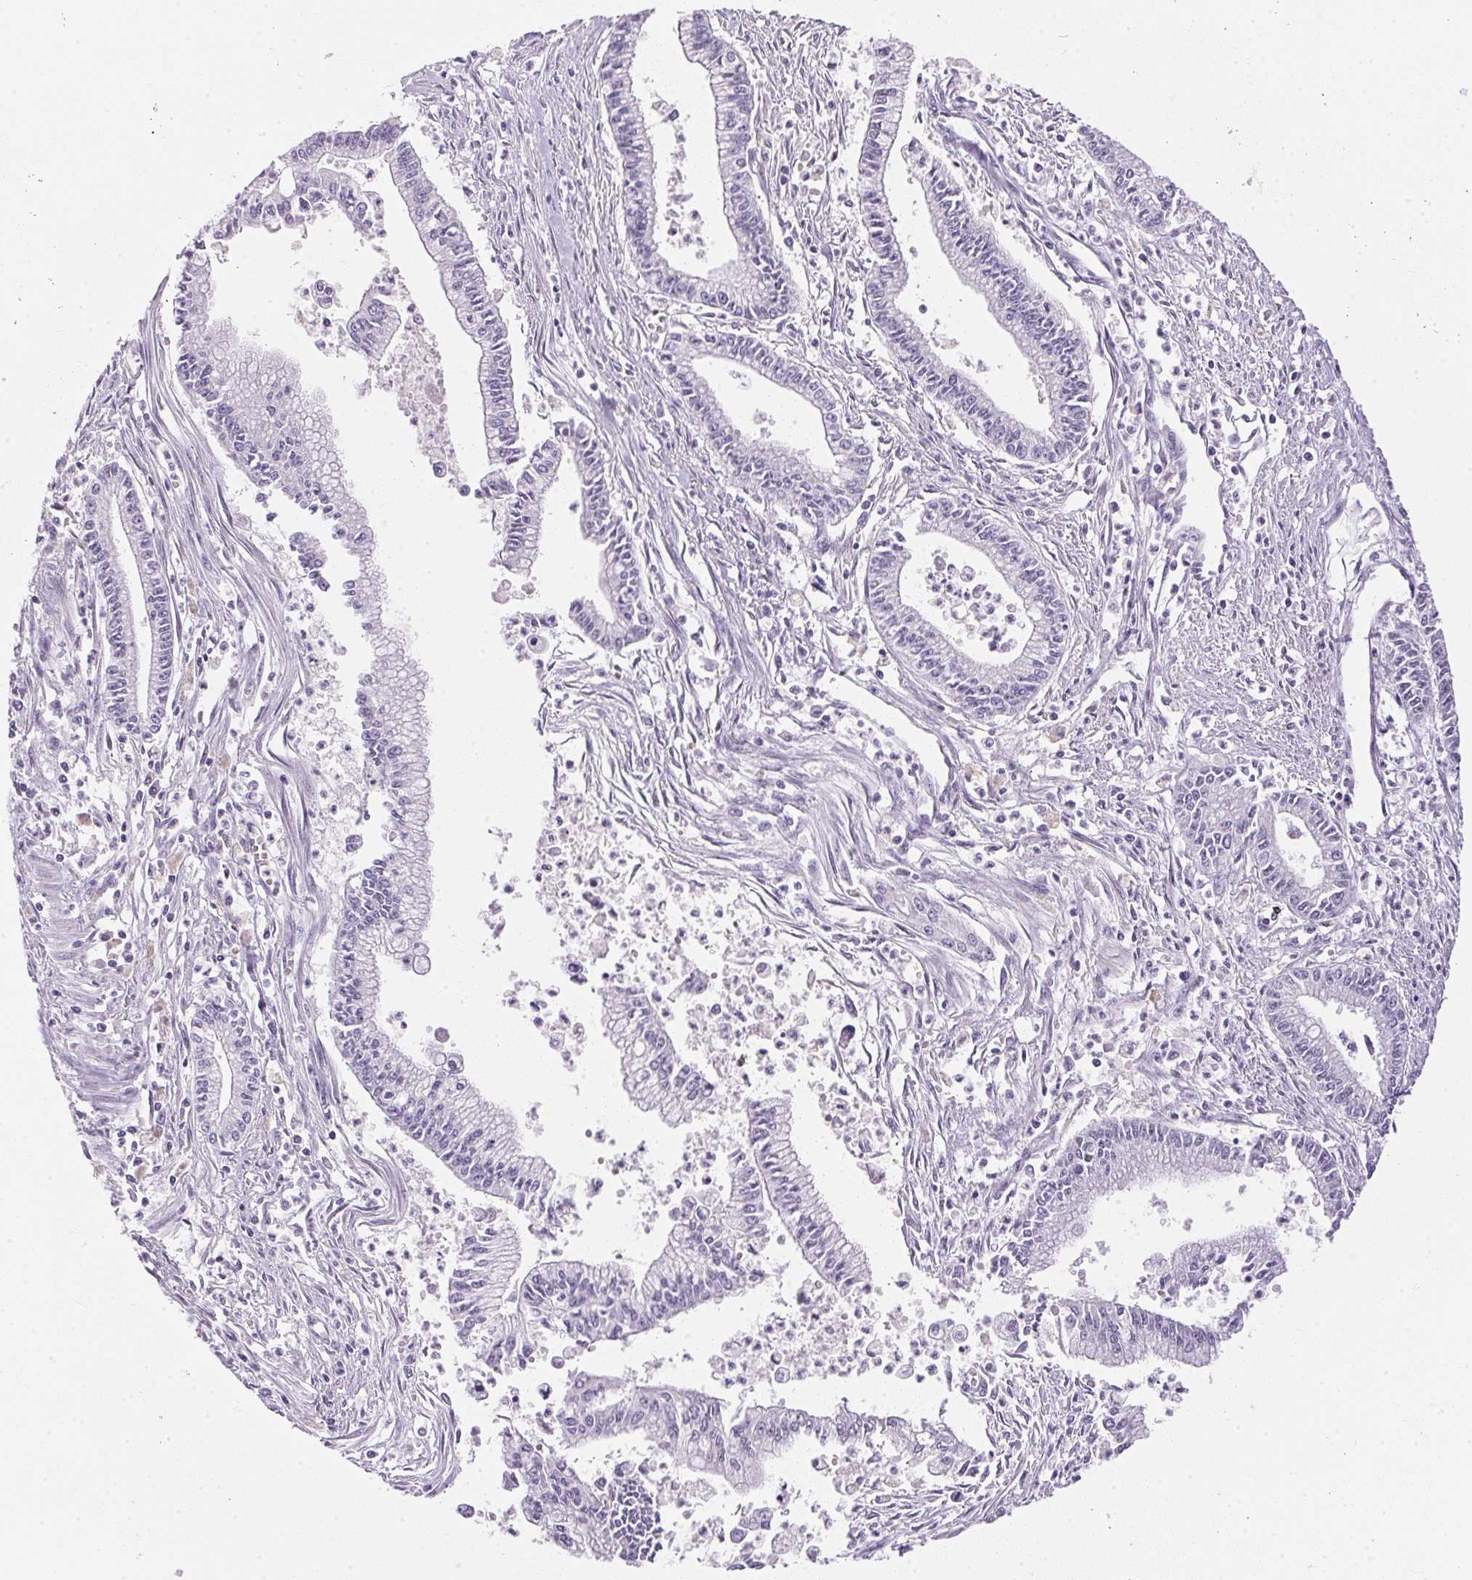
{"staining": {"intensity": "negative", "quantity": "none", "location": "none"}, "tissue": "pancreatic cancer", "cell_type": "Tumor cells", "image_type": "cancer", "snomed": [{"axis": "morphology", "description": "Adenocarcinoma, NOS"}, {"axis": "topography", "description": "Pancreas"}], "caption": "Immunohistochemical staining of pancreatic cancer exhibits no significant staining in tumor cells.", "gene": "GBP6", "patient": {"sex": "female", "age": 65}}